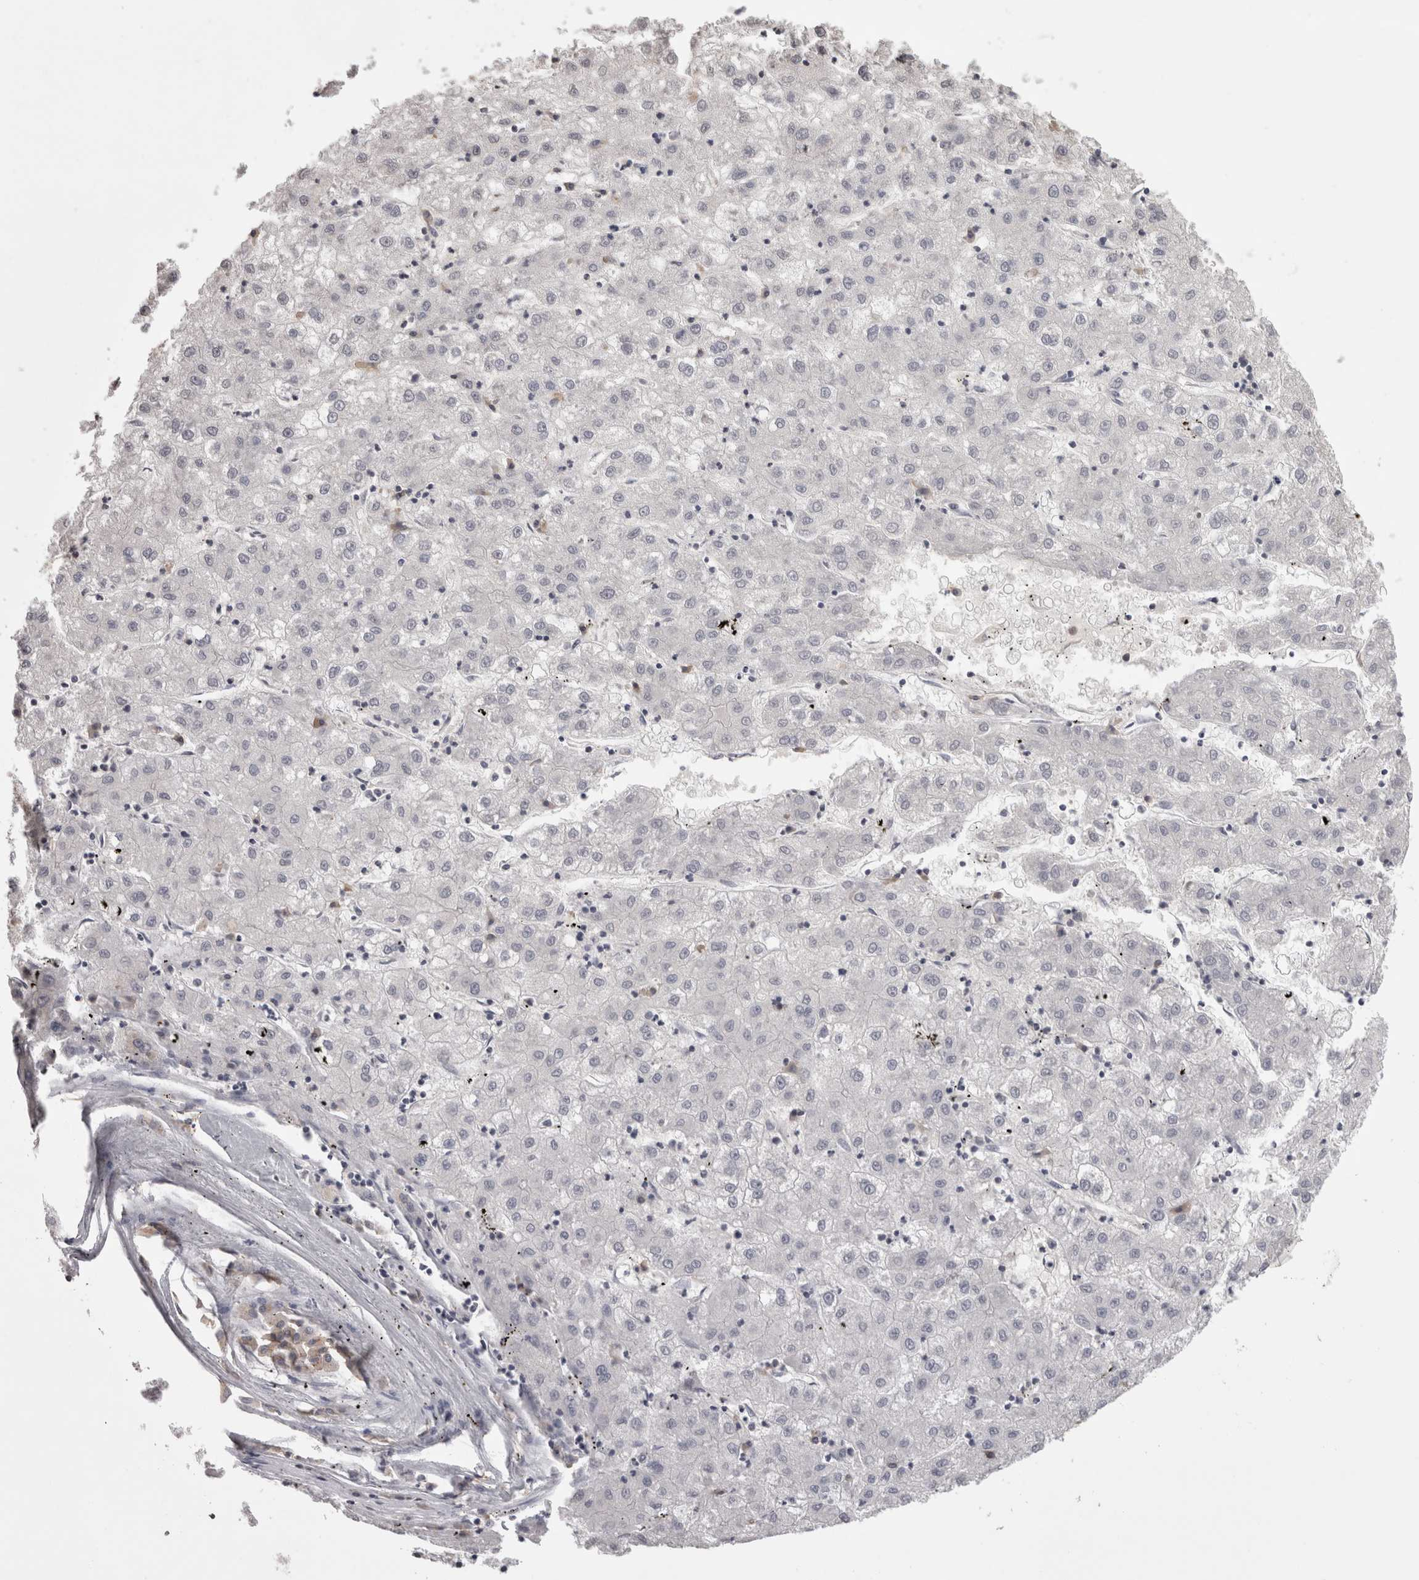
{"staining": {"intensity": "negative", "quantity": "none", "location": "none"}, "tissue": "liver cancer", "cell_type": "Tumor cells", "image_type": "cancer", "snomed": [{"axis": "morphology", "description": "Carcinoma, Hepatocellular, NOS"}, {"axis": "topography", "description": "Liver"}], "caption": "There is no significant positivity in tumor cells of liver cancer.", "gene": "LAX1", "patient": {"sex": "male", "age": 72}}